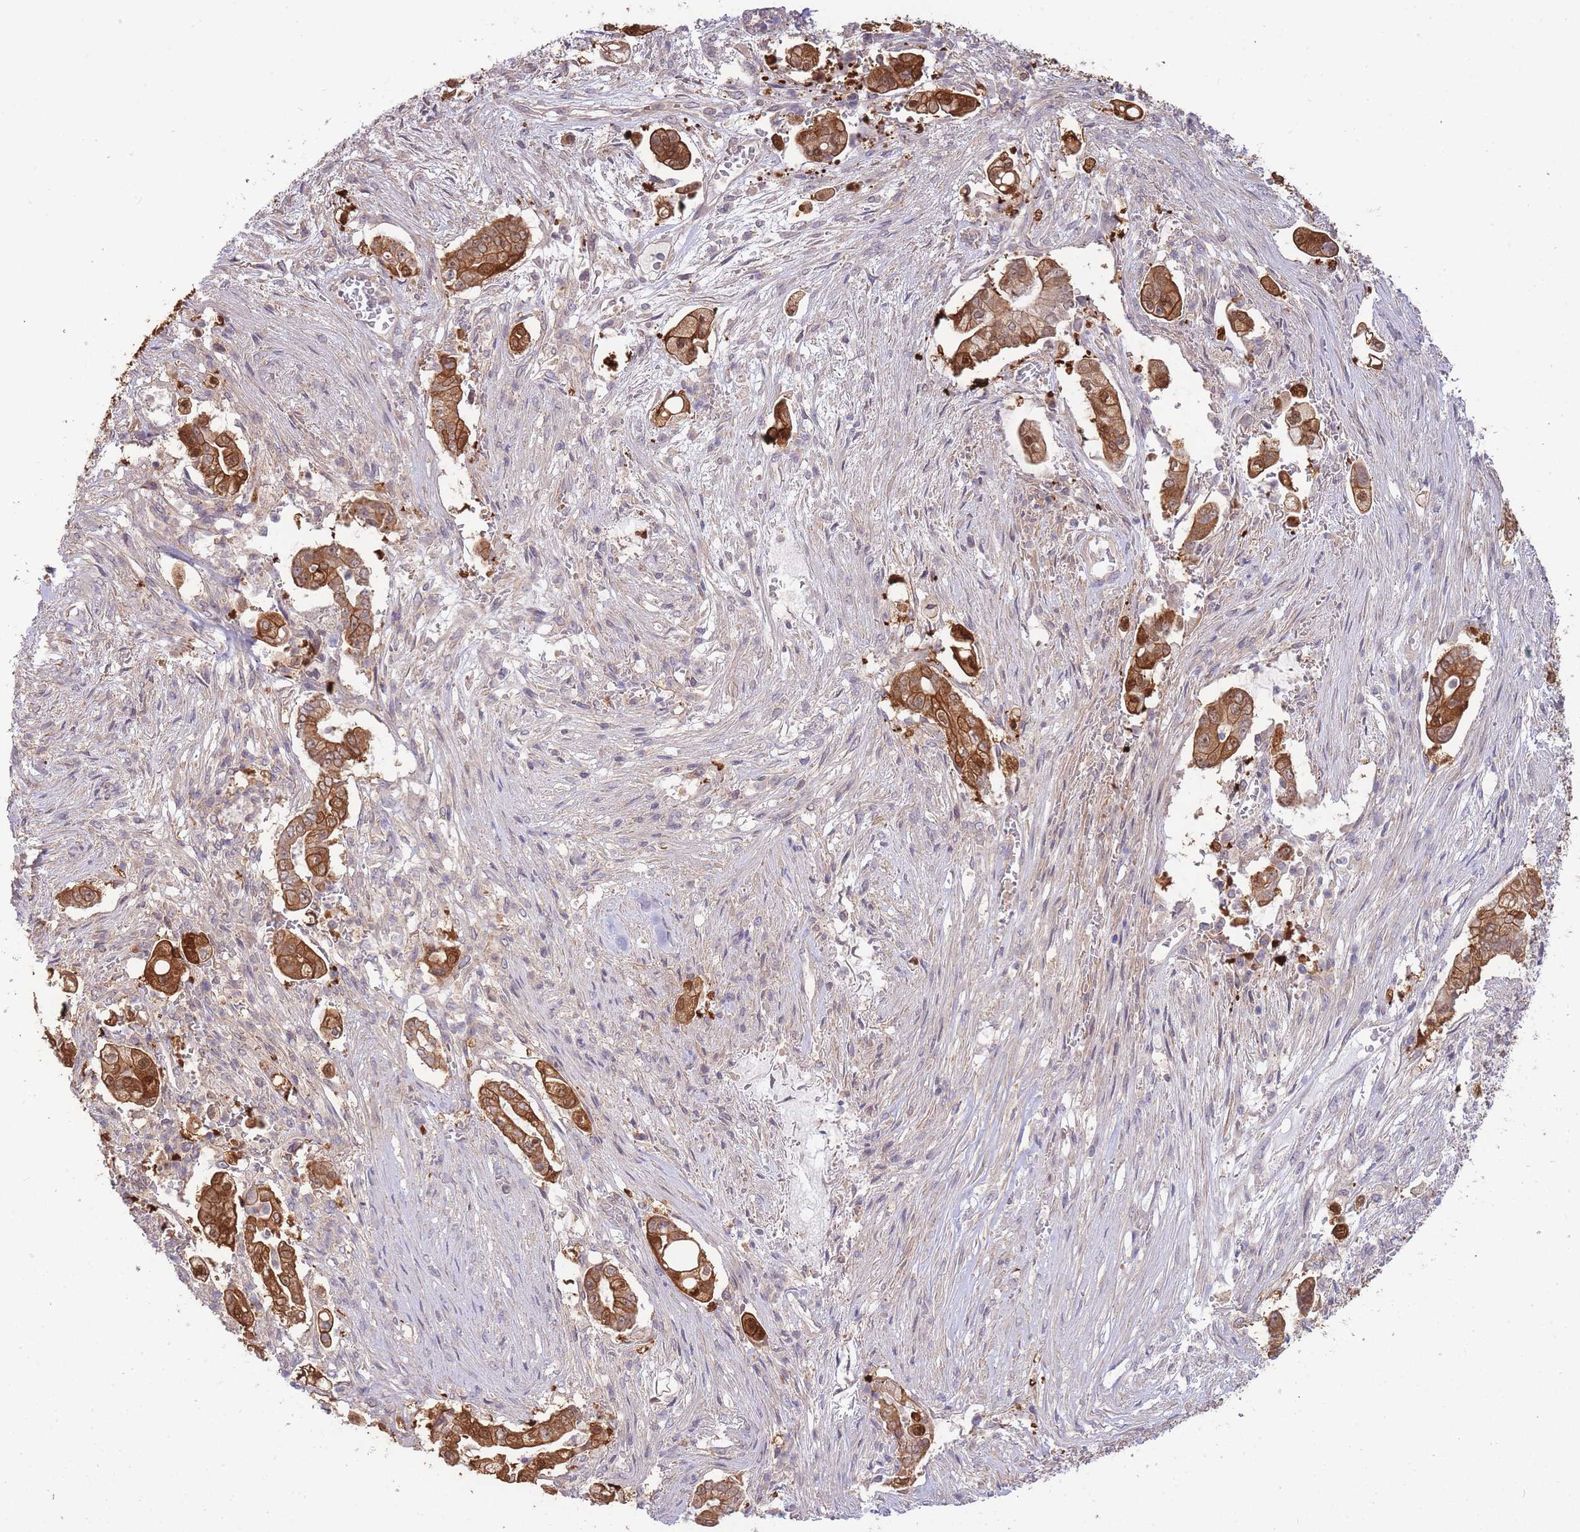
{"staining": {"intensity": "strong", "quantity": ">75%", "location": "cytoplasmic/membranous,nuclear"}, "tissue": "pancreatic cancer", "cell_type": "Tumor cells", "image_type": "cancer", "snomed": [{"axis": "morphology", "description": "Adenocarcinoma, NOS"}, {"axis": "topography", "description": "Pancreas"}], "caption": "Pancreatic cancer (adenocarcinoma) was stained to show a protein in brown. There is high levels of strong cytoplasmic/membranous and nuclear staining in approximately >75% of tumor cells.", "gene": "SMC6", "patient": {"sex": "female", "age": 69}}